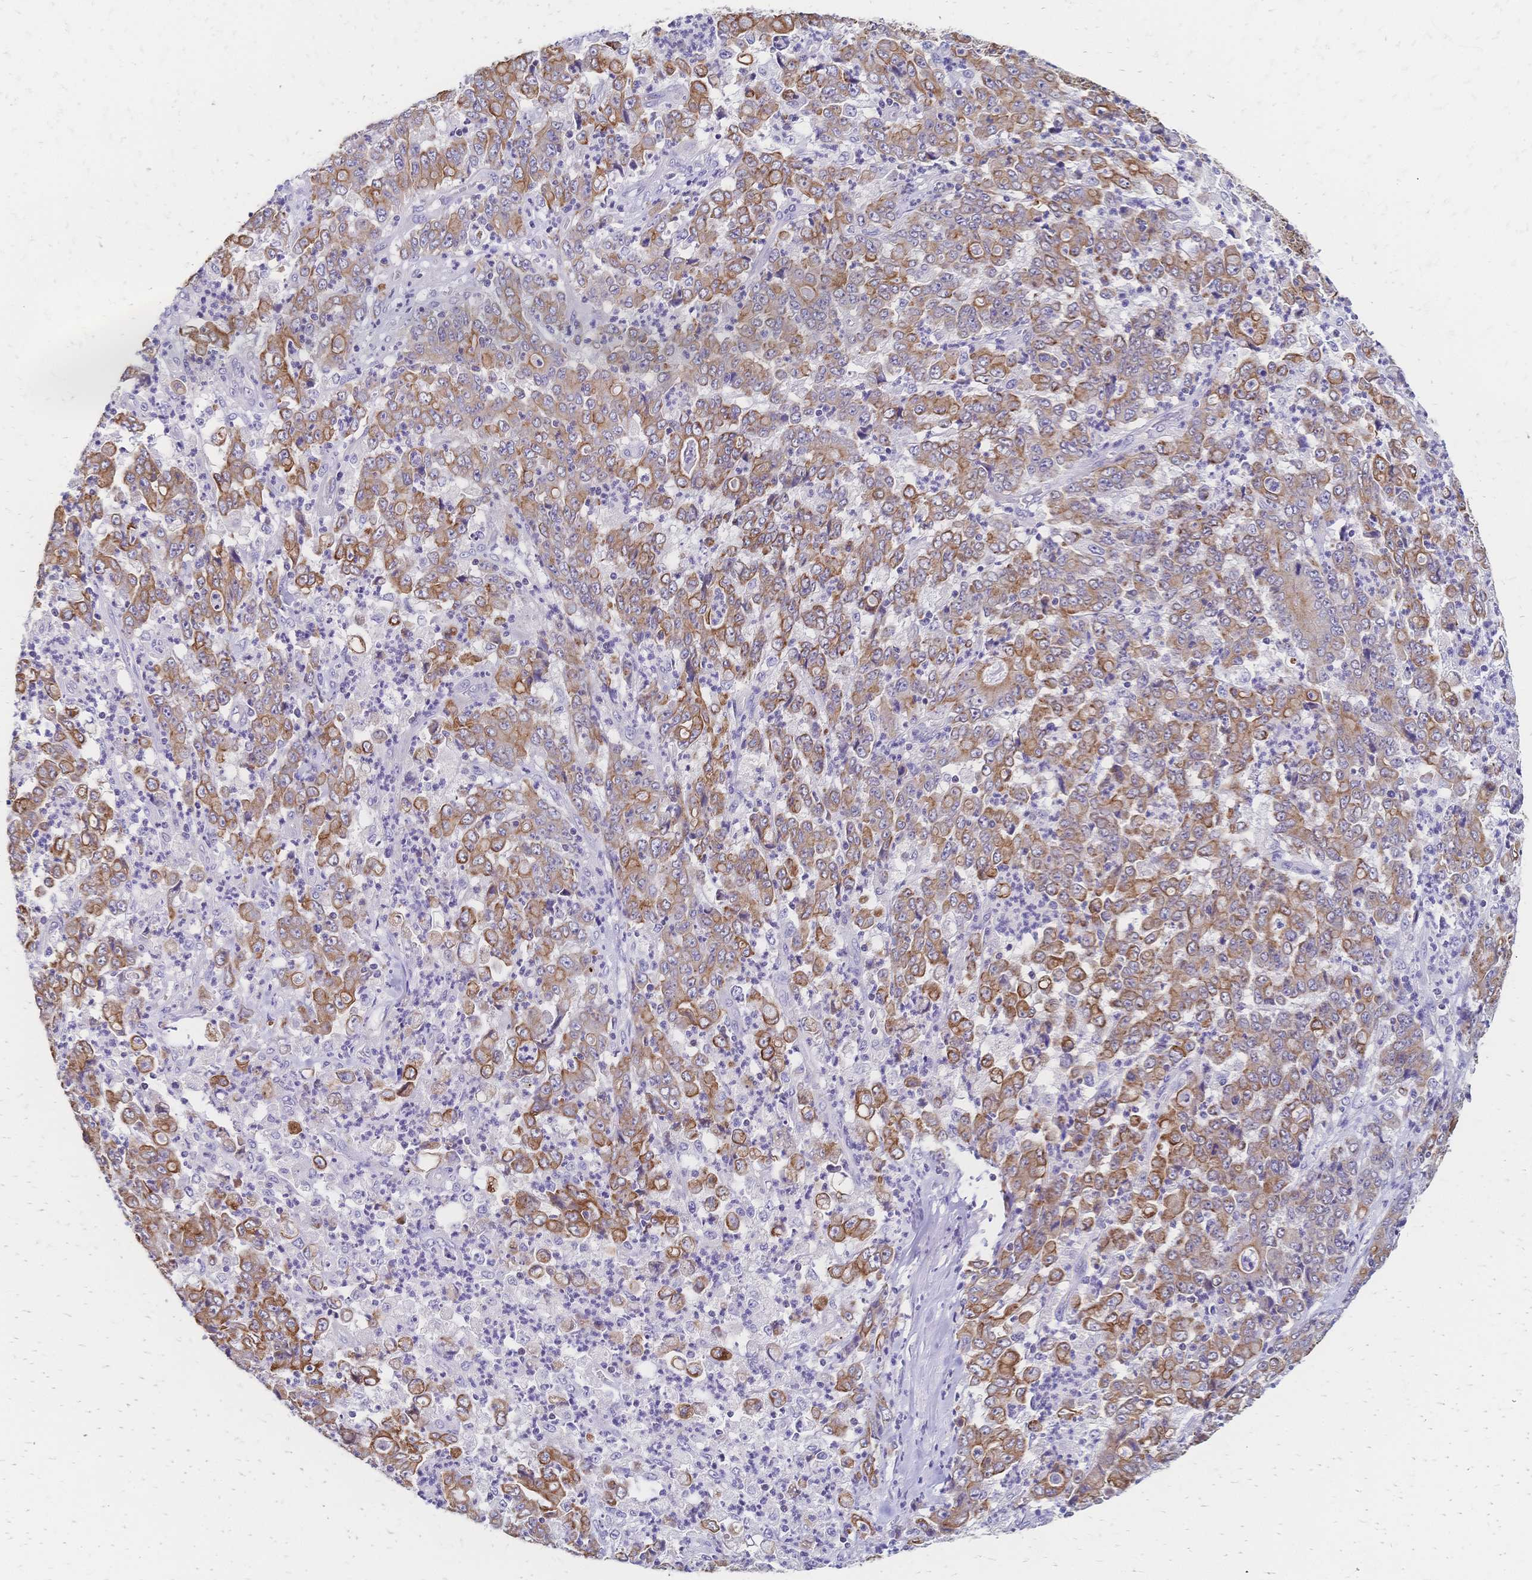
{"staining": {"intensity": "moderate", "quantity": ">75%", "location": "cytoplasmic/membranous"}, "tissue": "stomach cancer", "cell_type": "Tumor cells", "image_type": "cancer", "snomed": [{"axis": "morphology", "description": "Adenocarcinoma, NOS"}, {"axis": "topography", "description": "Stomach, lower"}], "caption": "Brown immunohistochemical staining in human stomach cancer (adenocarcinoma) demonstrates moderate cytoplasmic/membranous positivity in approximately >75% of tumor cells.", "gene": "DTNB", "patient": {"sex": "female", "age": 71}}